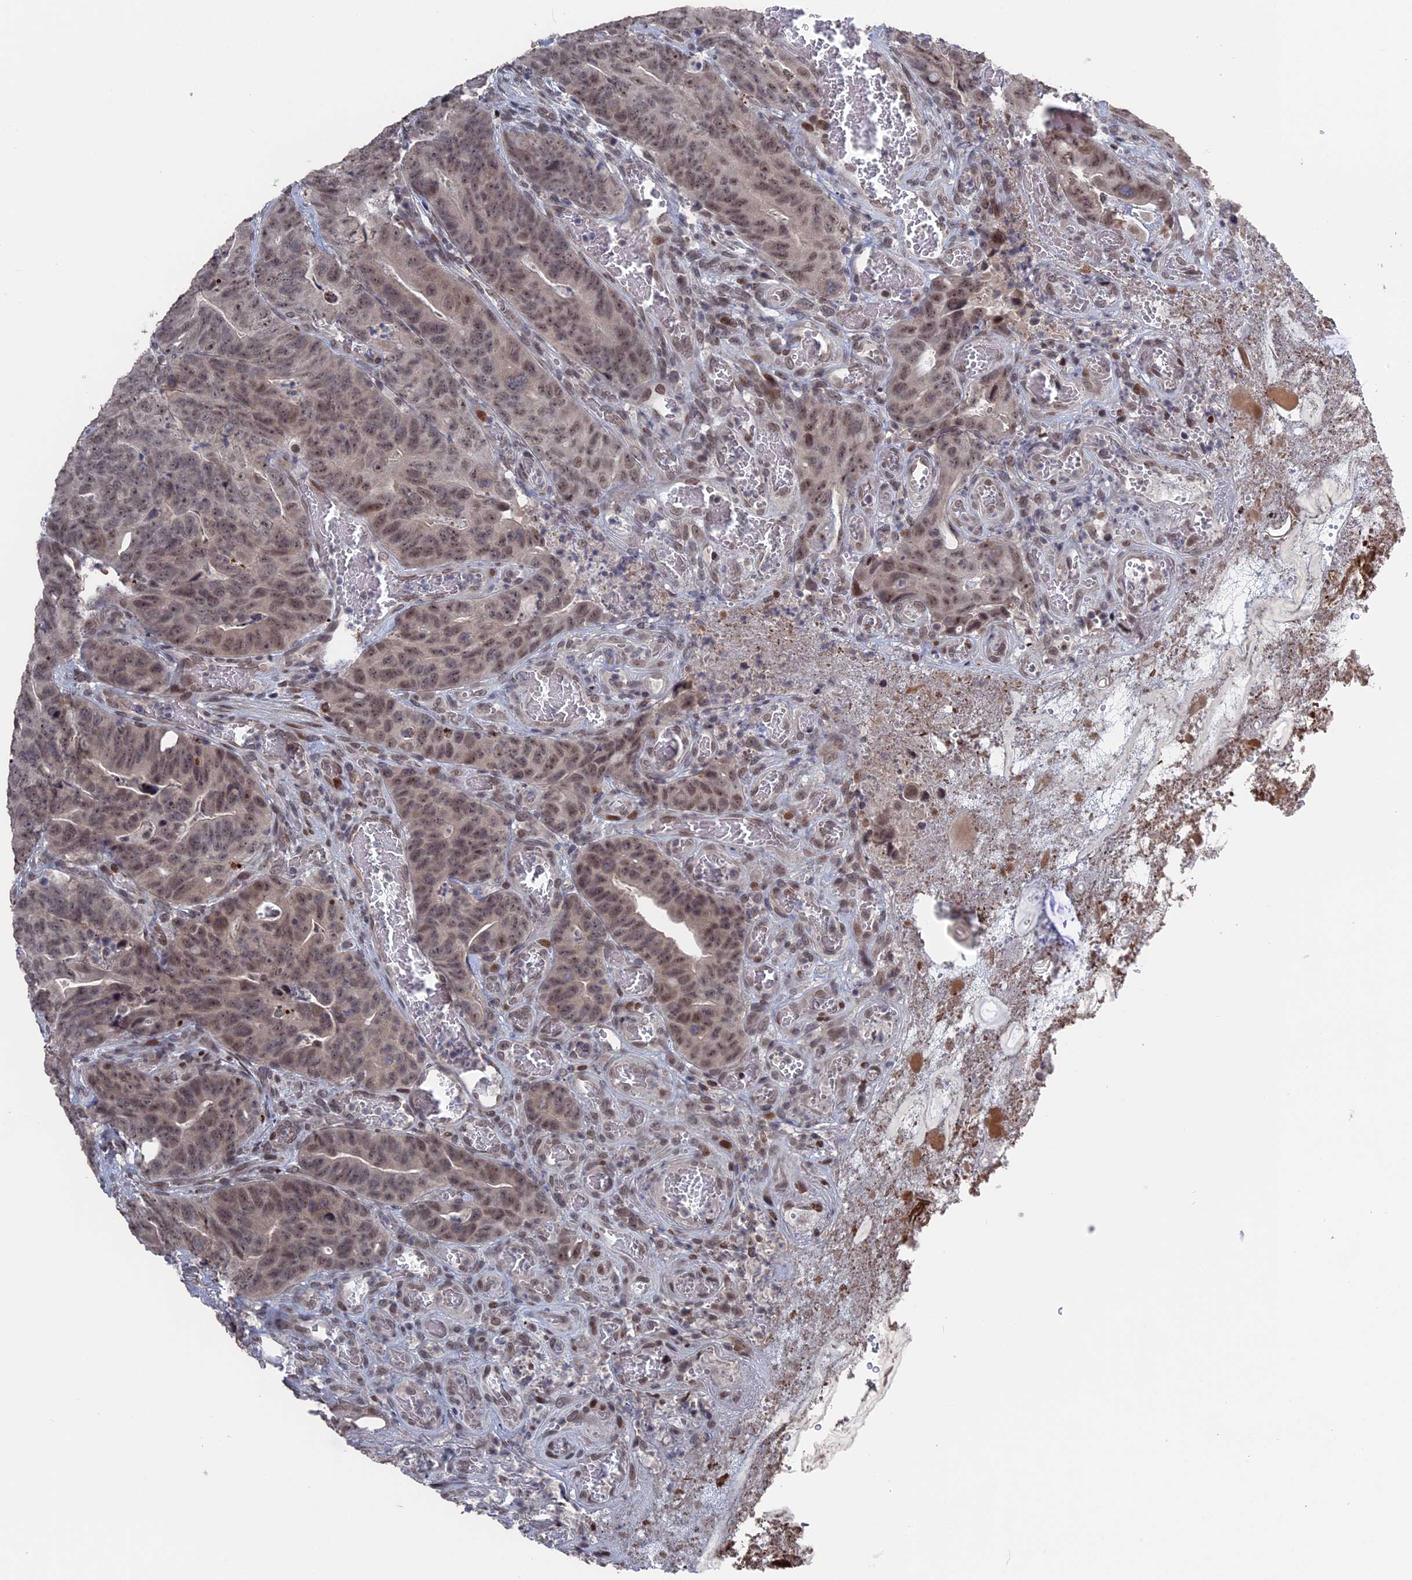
{"staining": {"intensity": "moderate", "quantity": "25%-75%", "location": "nuclear"}, "tissue": "colorectal cancer", "cell_type": "Tumor cells", "image_type": "cancer", "snomed": [{"axis": "morphology", "description": "Adenocarcinoma, NOS"}, {"axis": "topography", "description": "Colon"}], "caption": "A micrograph showing moderate nuclear expression in about 25%-75% of tumor cells in colorectal cancer, as visualized by brown immunohistochemical staining.", "gene": "NR2C2AP", "patient": {"sex": "female", "age": 82}}